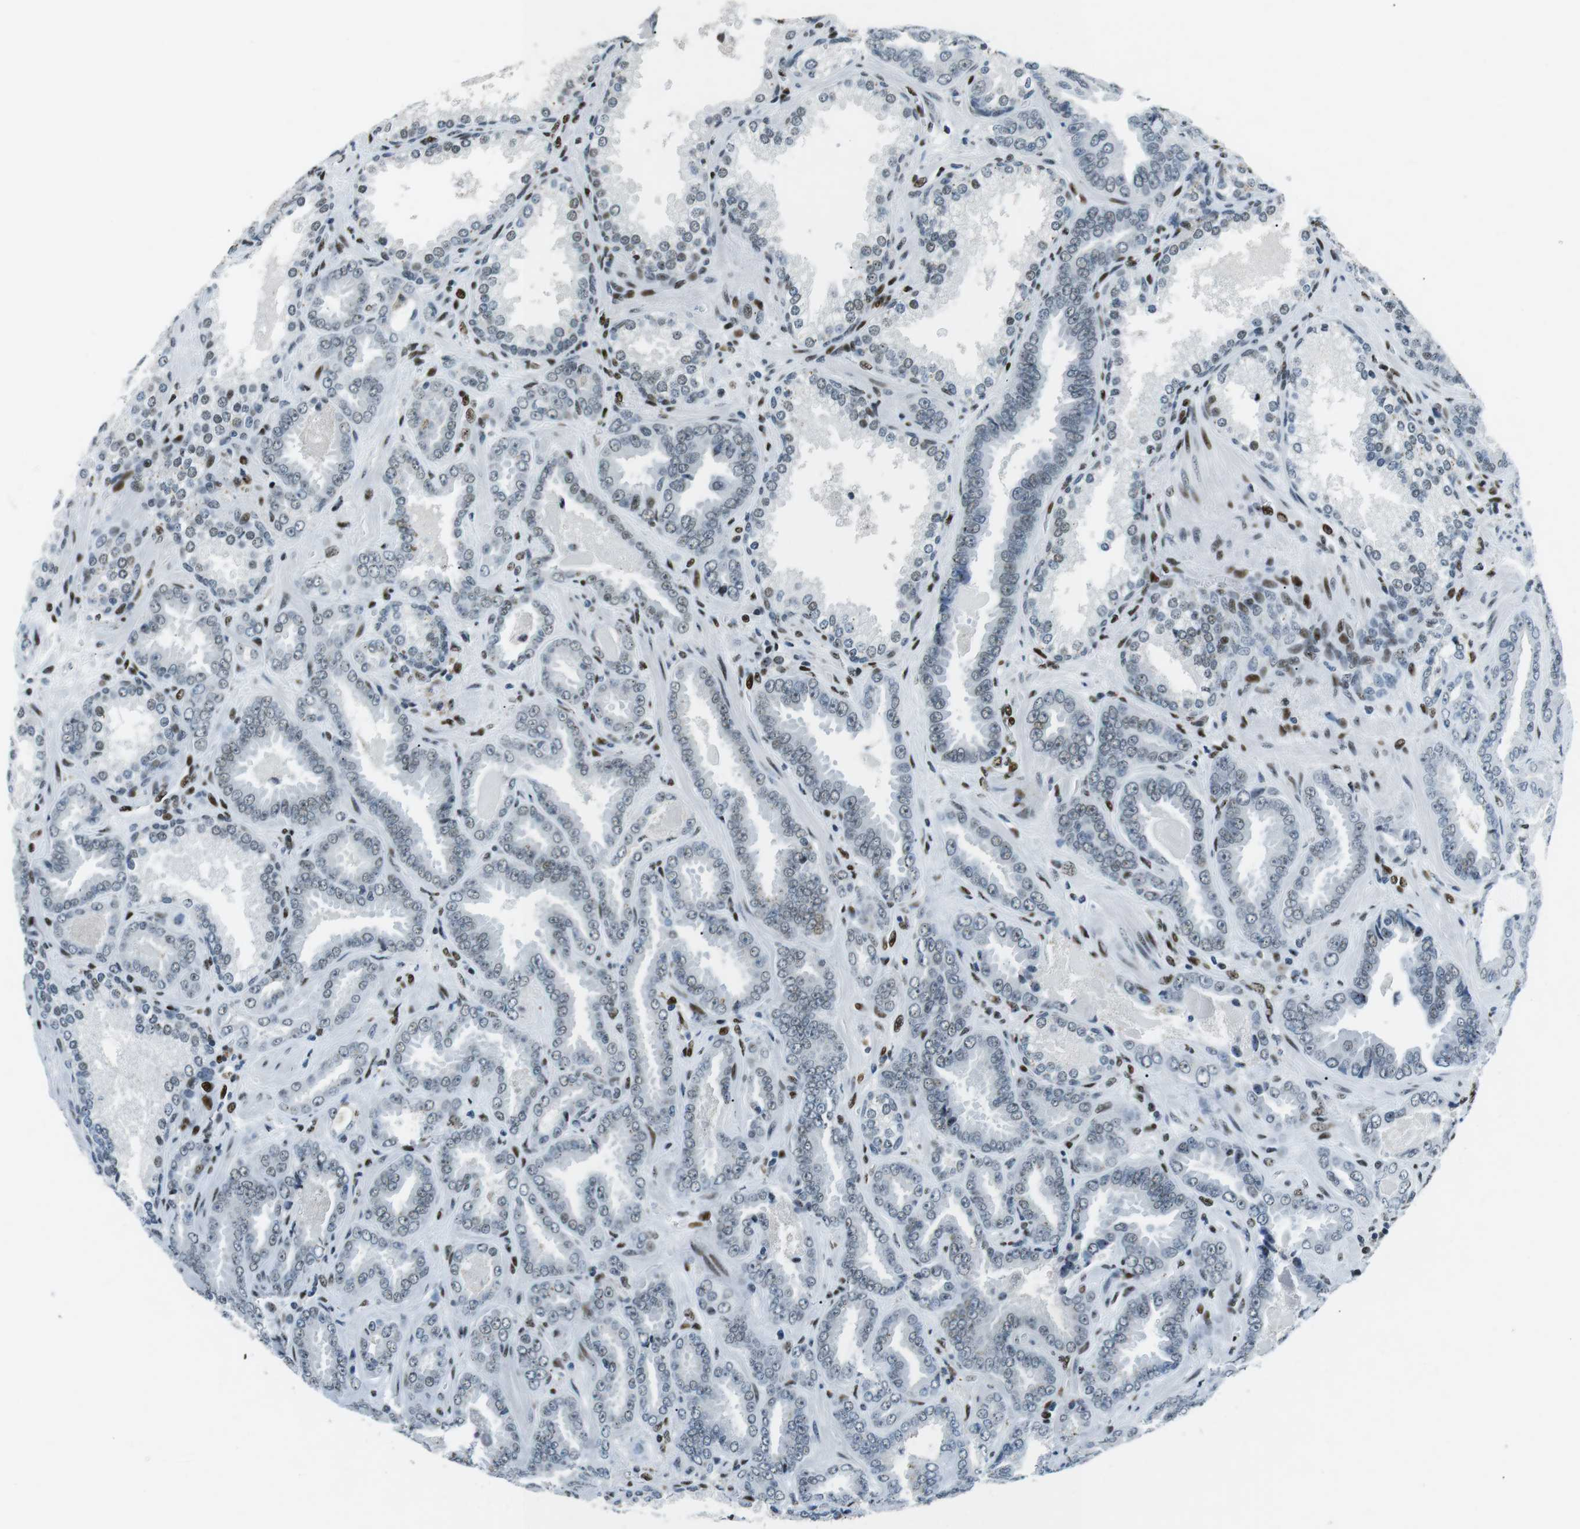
{"staining": {"intensity": "negative", "quantity": "none", "location": "none"}, "tissue": "prostate cancer", "cell_type": "Tumor cells", "image_type": "cancer", "snomed": [{"axis": "morphology", "description": "Adenocarcinoma, Low grade"}, {"axis": "topography", "description": "Prostate"}], "caption": "IHC image of neoplastic tissue: adenocarcinoma (low-grade) (prostate) stained with DAB exhibits no significant protein positivity in tumor cells.", "gene": "PML", "patient": {"sex": "male", "age": 60}}